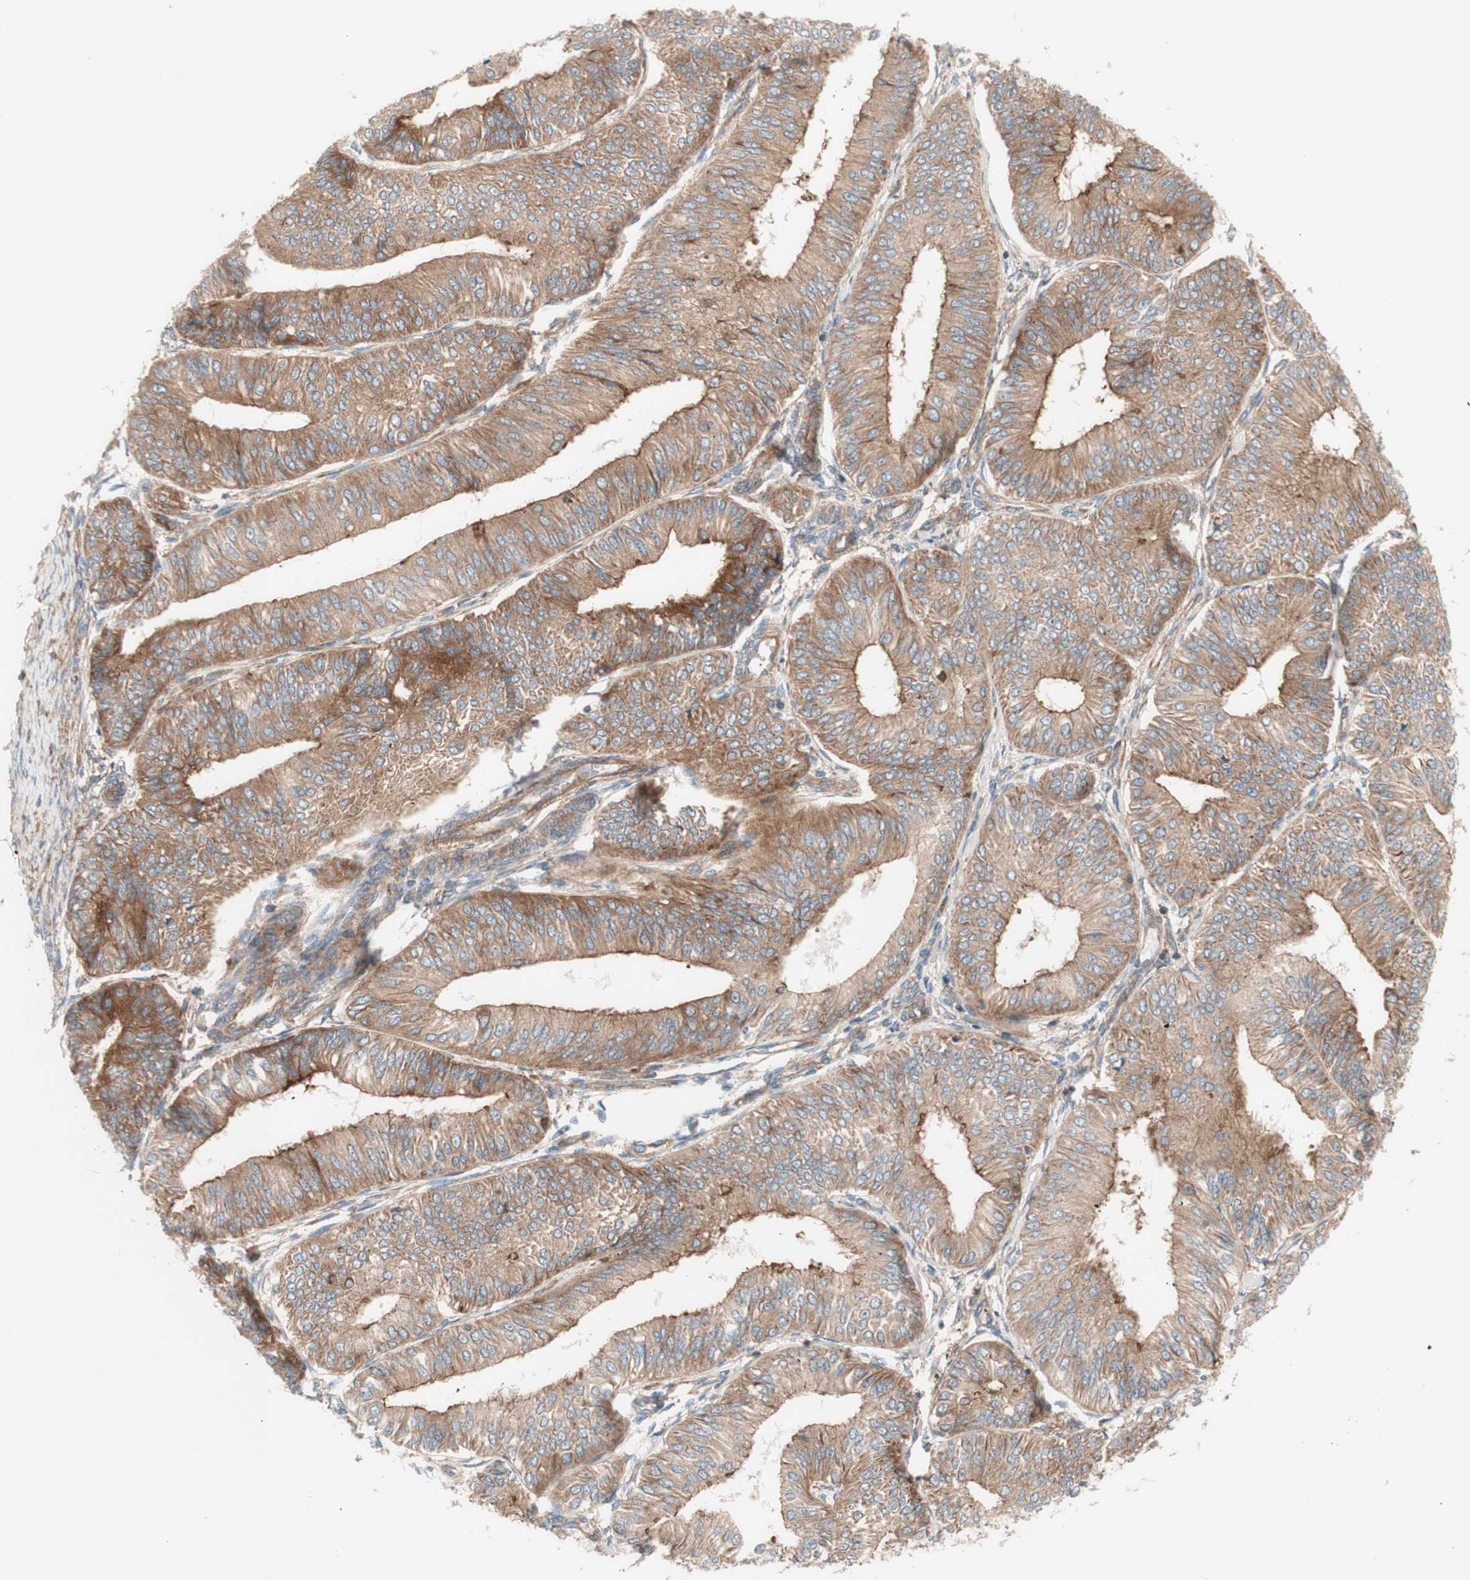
{"staining": {"intensity": "moderate", "quantity": ">75%", "location": "cytoplasmic/membranous"}, "tissue": "endometrial cancer", "cell_type": "Tumor cells", "image_type": "cancer", "snomed": [{"axis": "morphology", "description": "Adenocarcinoma, NOS"}, {"axis": "topography", "description": "Endometrium"}], "caption": "Immunohistochemistry staining of endometrial cancer (adenocarcinoma), which shows medium levels of moderate cytoplasmic/membranous positivity in about >75% of tumor cells indicating moderate cytoplasmic/membranous protein positivity. The staining was performed using DAB (brown) for protein detection and nuclei were counterstained in hematoxylin (blue).", "gene": "CCN4", "patient": {"sex": "female", "age": 58}}